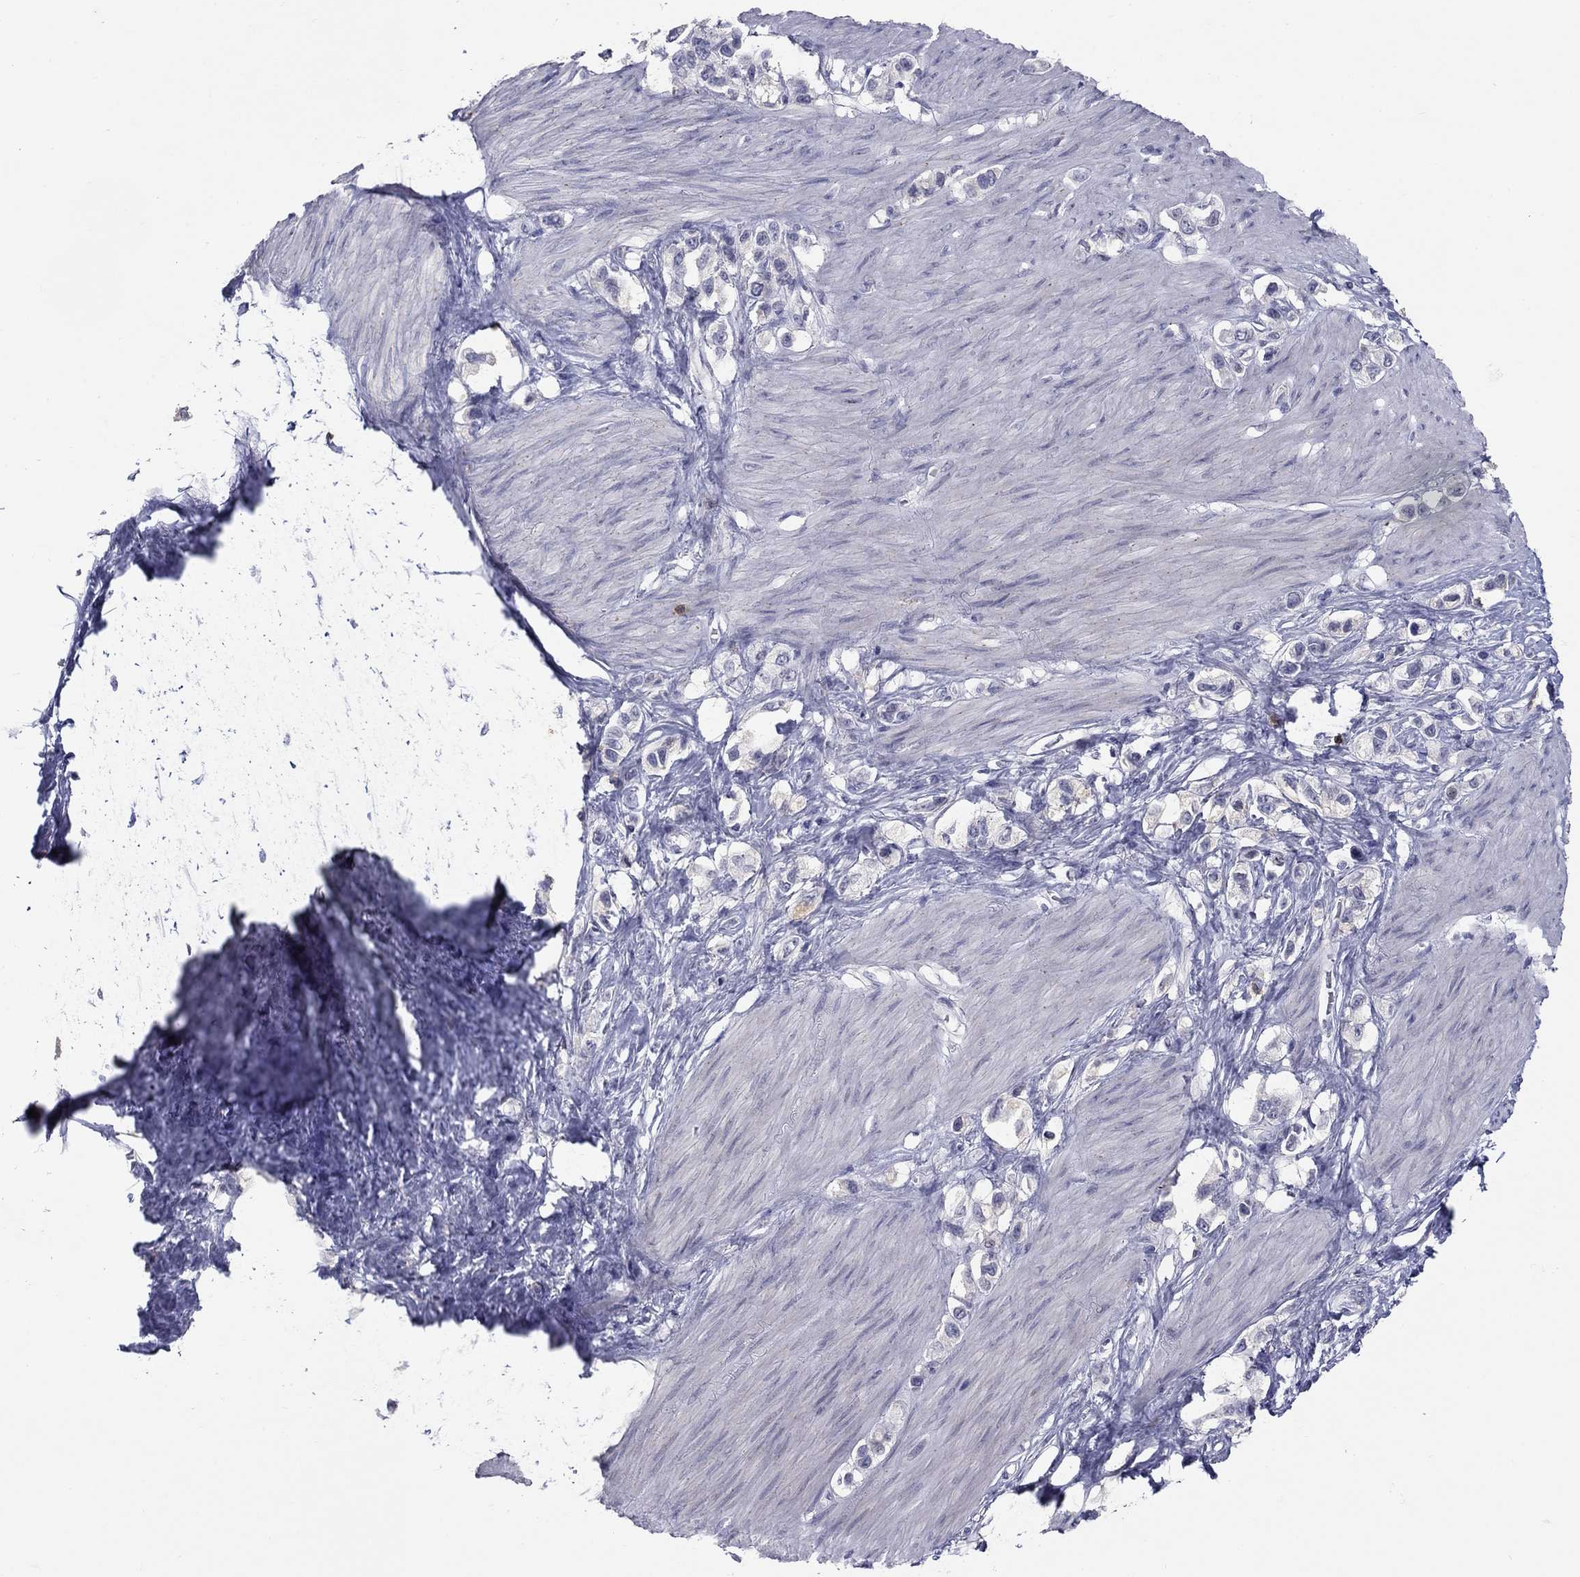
{"staining": {"intensity": "negative", "quantity": "none", "location": "none"}, "tissue": "stomach cancer", "cell_type": "Tumor cells", "image_type": "cancer", "snomed": [{"axis": "morphology", "description": "Normal tissue, NOS"}, {"axis": "morphology", "description": "Adenocarcinoma, NOS"}, {"axis": "morphology", "description": "Adenocarcinoma, High grade"}, {"axis": "topography", "description": "Stomach, upper"}, {"axis": "topography", "description": "Stomach"}], "caption": "DAB (3,3'-diaminobenzidine) immunohistochemical staining of human stomach cancer exhibits no significant staining in tumor cells.", "gene": "ITGAE", "patient": {"sex": "female", "age": 65}}